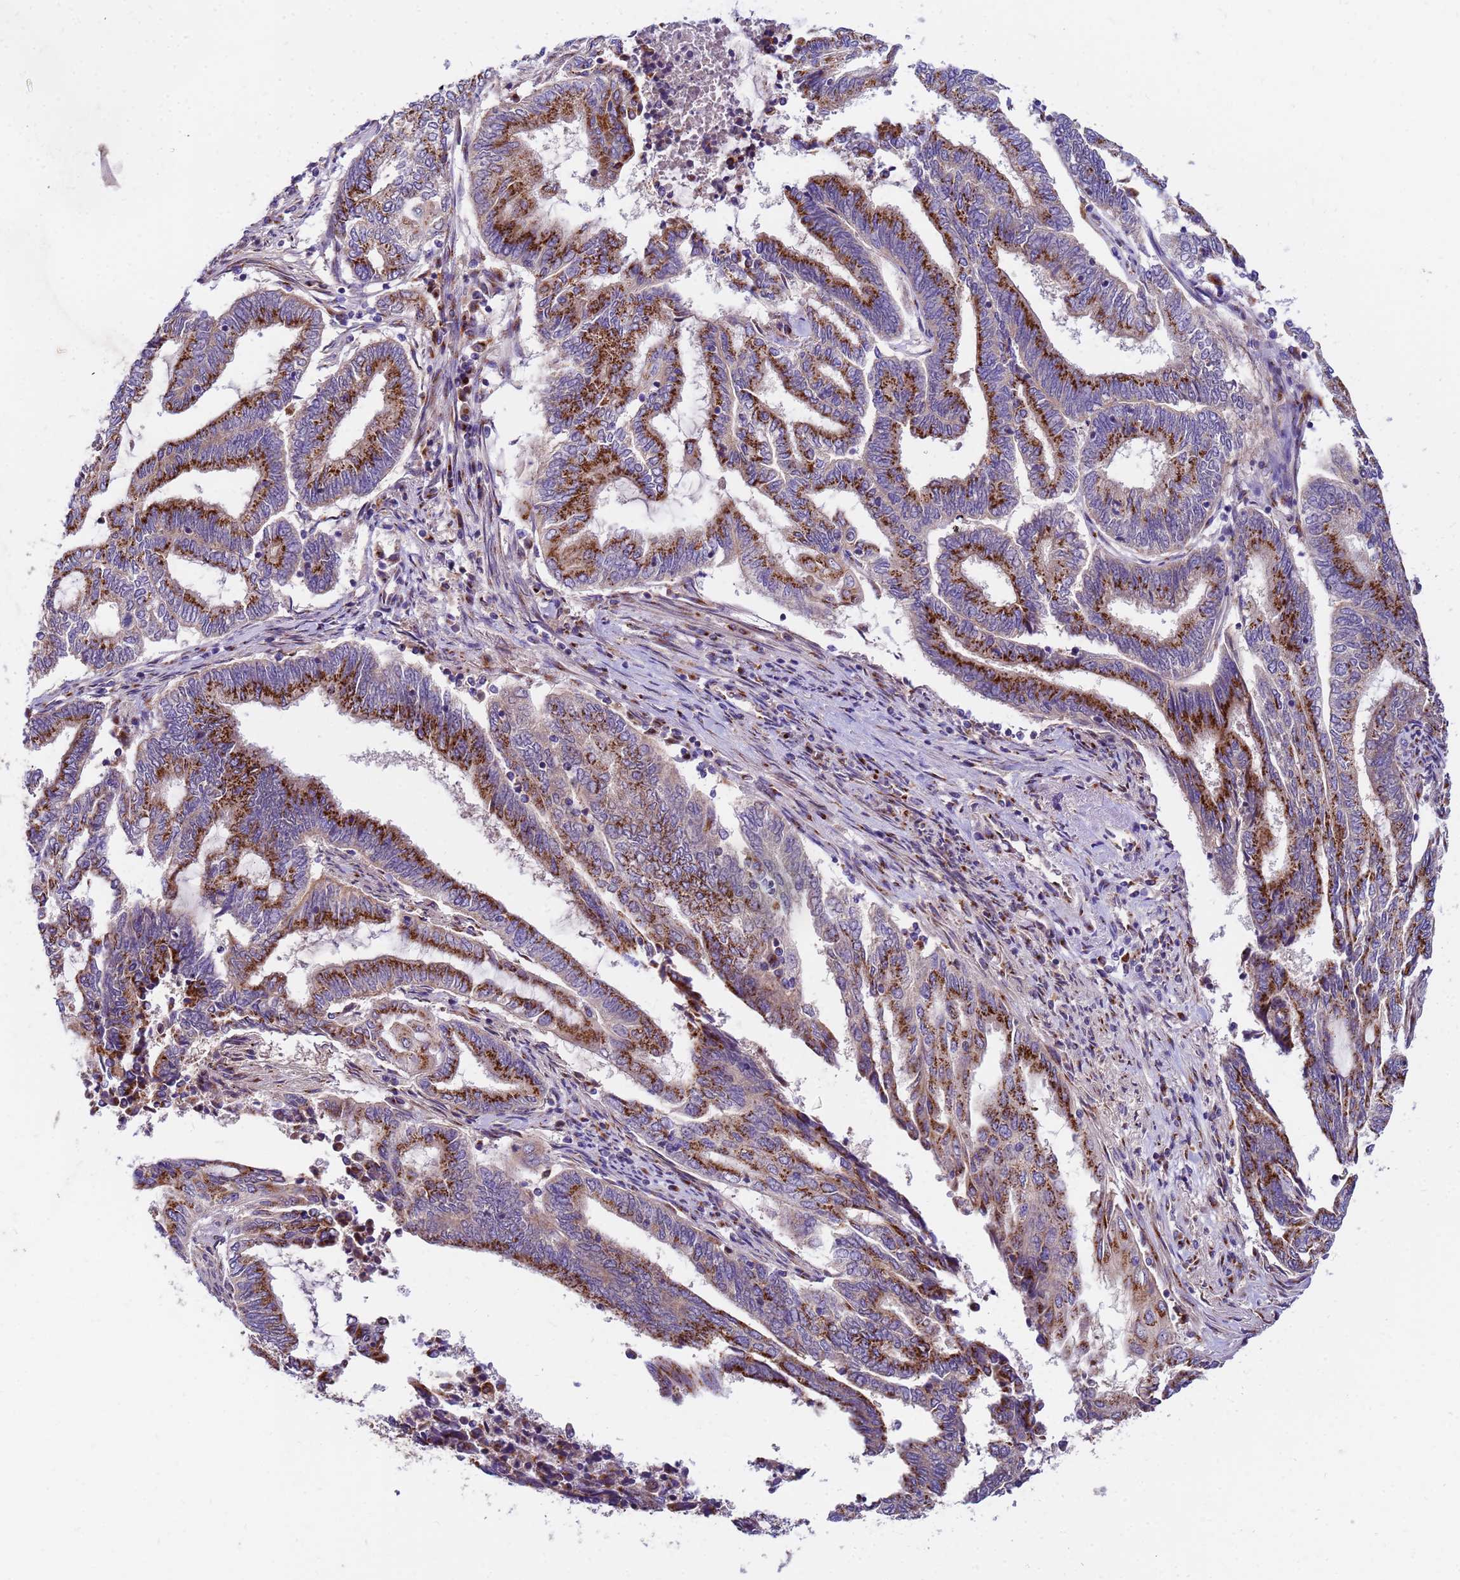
{"staining": {"intensity": "strong", "quantity": ">75%", "location": "cytoplasmic/membranous"}, "tissue": "endometrial cancer", "cell_type": "Tumor cells", "image_type": "cancer", "snomed": [{"axis": "morphology", "description": "Adenocarcinoma, NOS"}, {"axis": "topography", "description": "Uterus"}, {"axis": "topography", "description": "Endometrium"}], "caption": "Strong cytoplasmic/membranous positivity is appreciated in approximately >75% of tumor cells in endometrial cancer (adenocarcinoma).", "gene": "HPS3", "patient": {"sex": "female", "age": 70}}